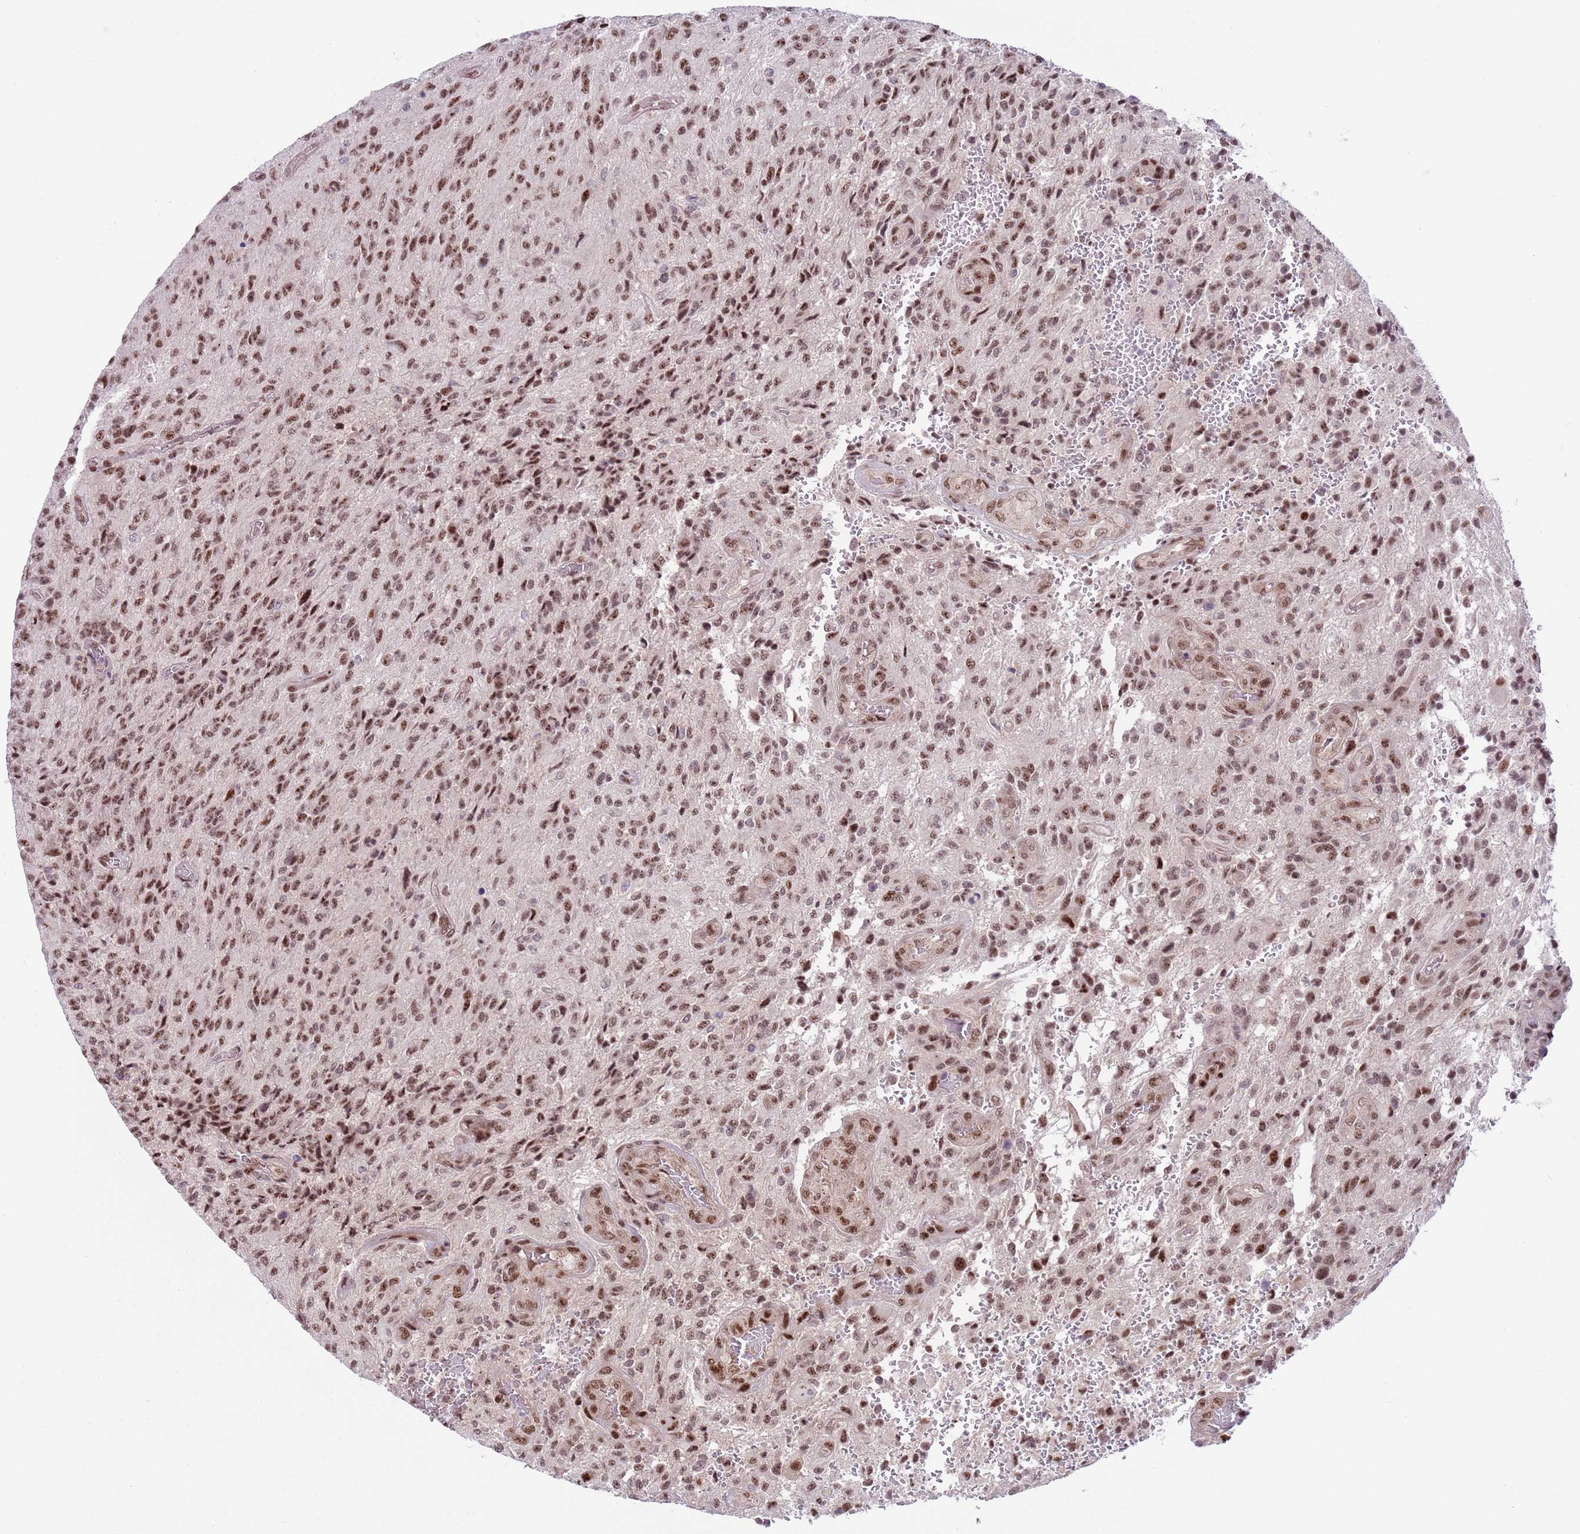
{"staining": {"intensity": "moderate", "quantity": ">75%", "location": "nuclear"}, "tissue": "glioma", "cell_type": "Tumor cells", "image_type": "cancer", "snomed": [{"axis": "morphology", "description": "Normal tissue, NOS"}, {"axis": "morphology", "description": "Glioma, malignant, High grade"}, {"axis": "topography", "description": "Cerebral cortex"}], "caption": "Glioma stained with IHC displays moderate nuclear expression in approximately >75% of tumor cells.", "gene": "SIPA1L3", "patient": {"sex": "male", "age": 56}}